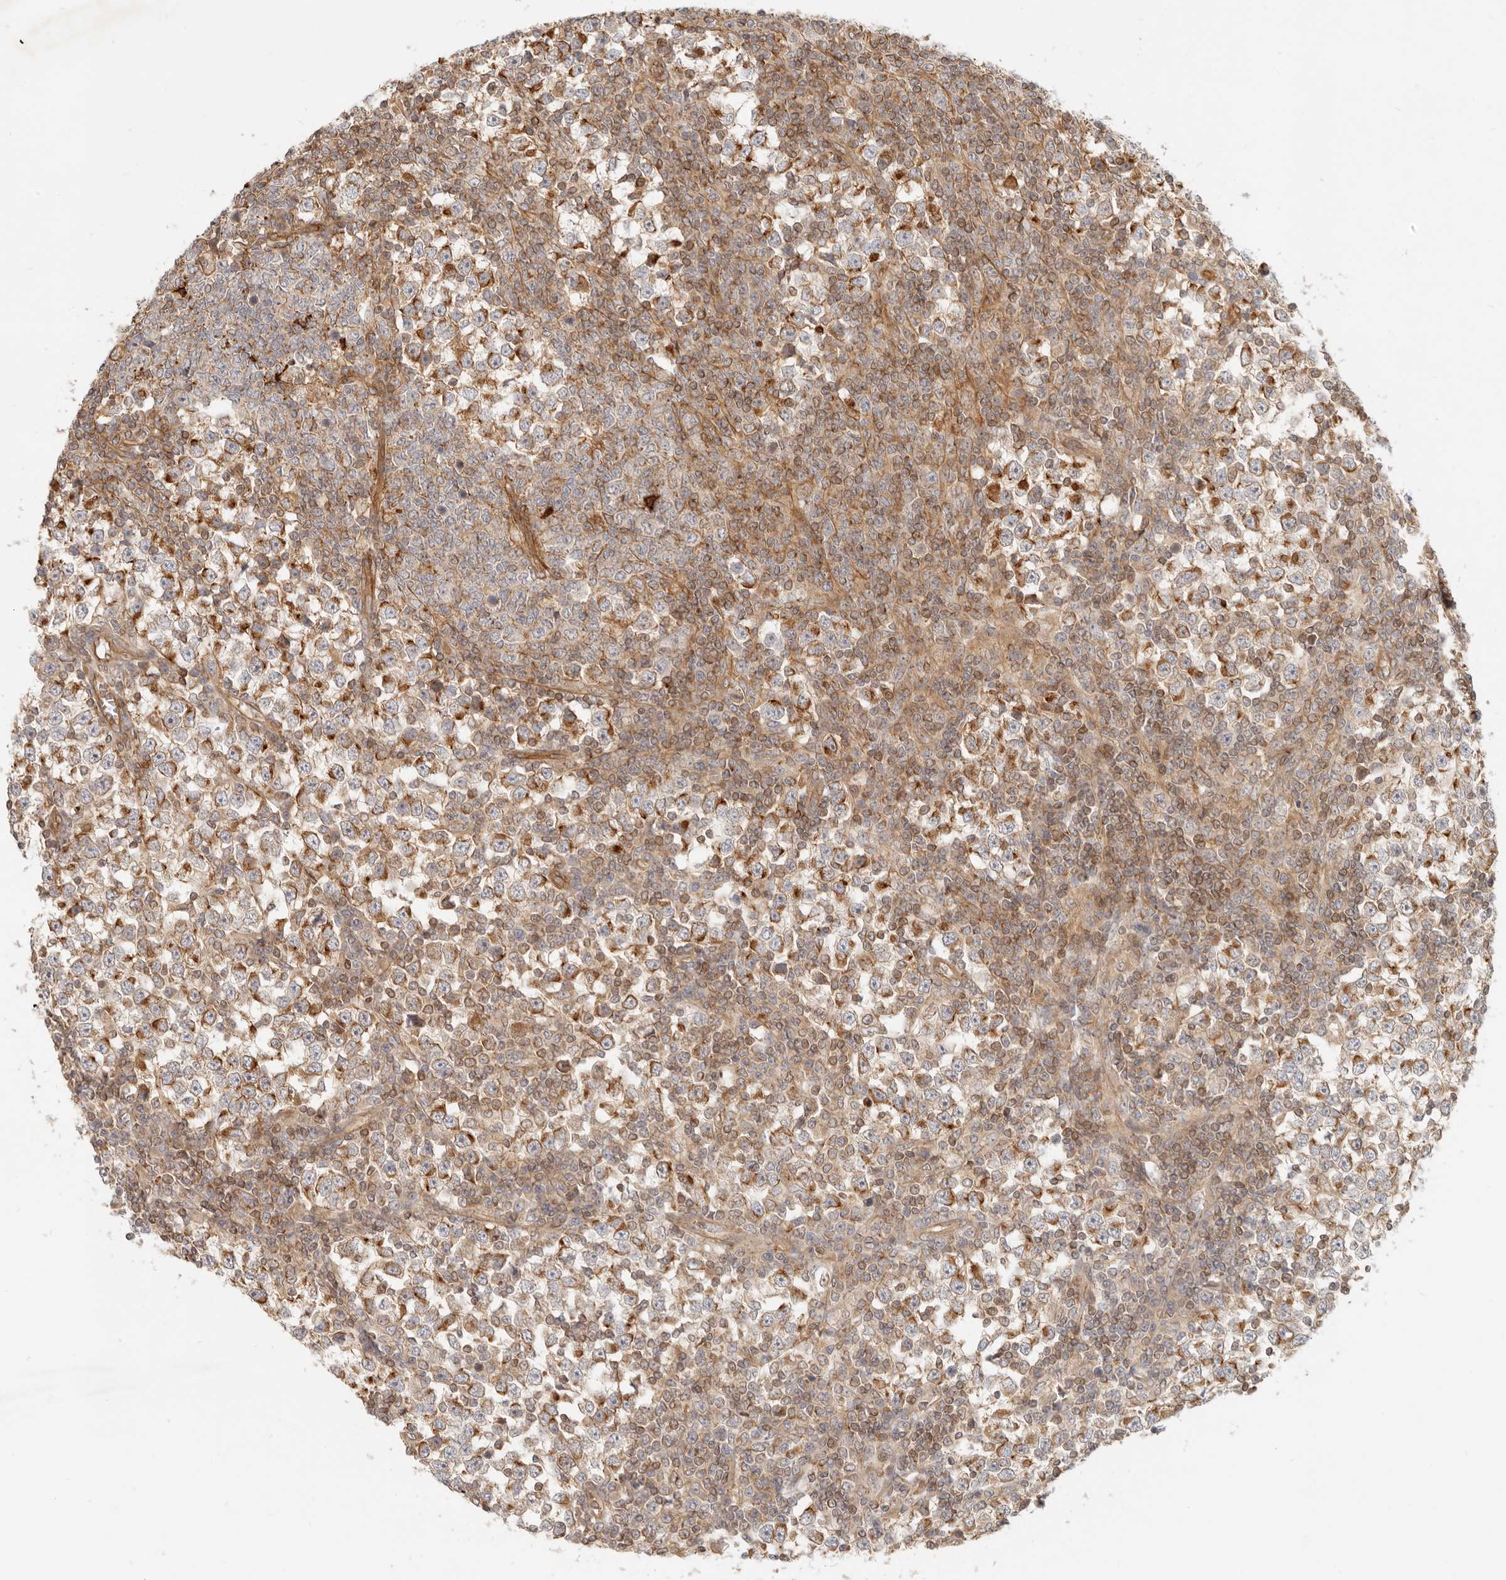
{"staining": {"intensity": "moderate", "quantity": ">75%", "location": "cytoplasmic/membranous"}, "tissue": "testis cancer", "cell_type": "Tumor cells", "image_type": "cancer", "snomed": [{"axis": "morphology", "description": "Seminoma, NOS"}, {"axis": "topography", "description": "Testis"}], "caption": "A histopathology image showing moderate cytoplasmic/membranous positivity in about >75% of tumor cells in testis seminoma, as visualized by brown immunohistochemical staining.", "gene": "UFSP1", "patient": {"sex": "male", "age": 65}}